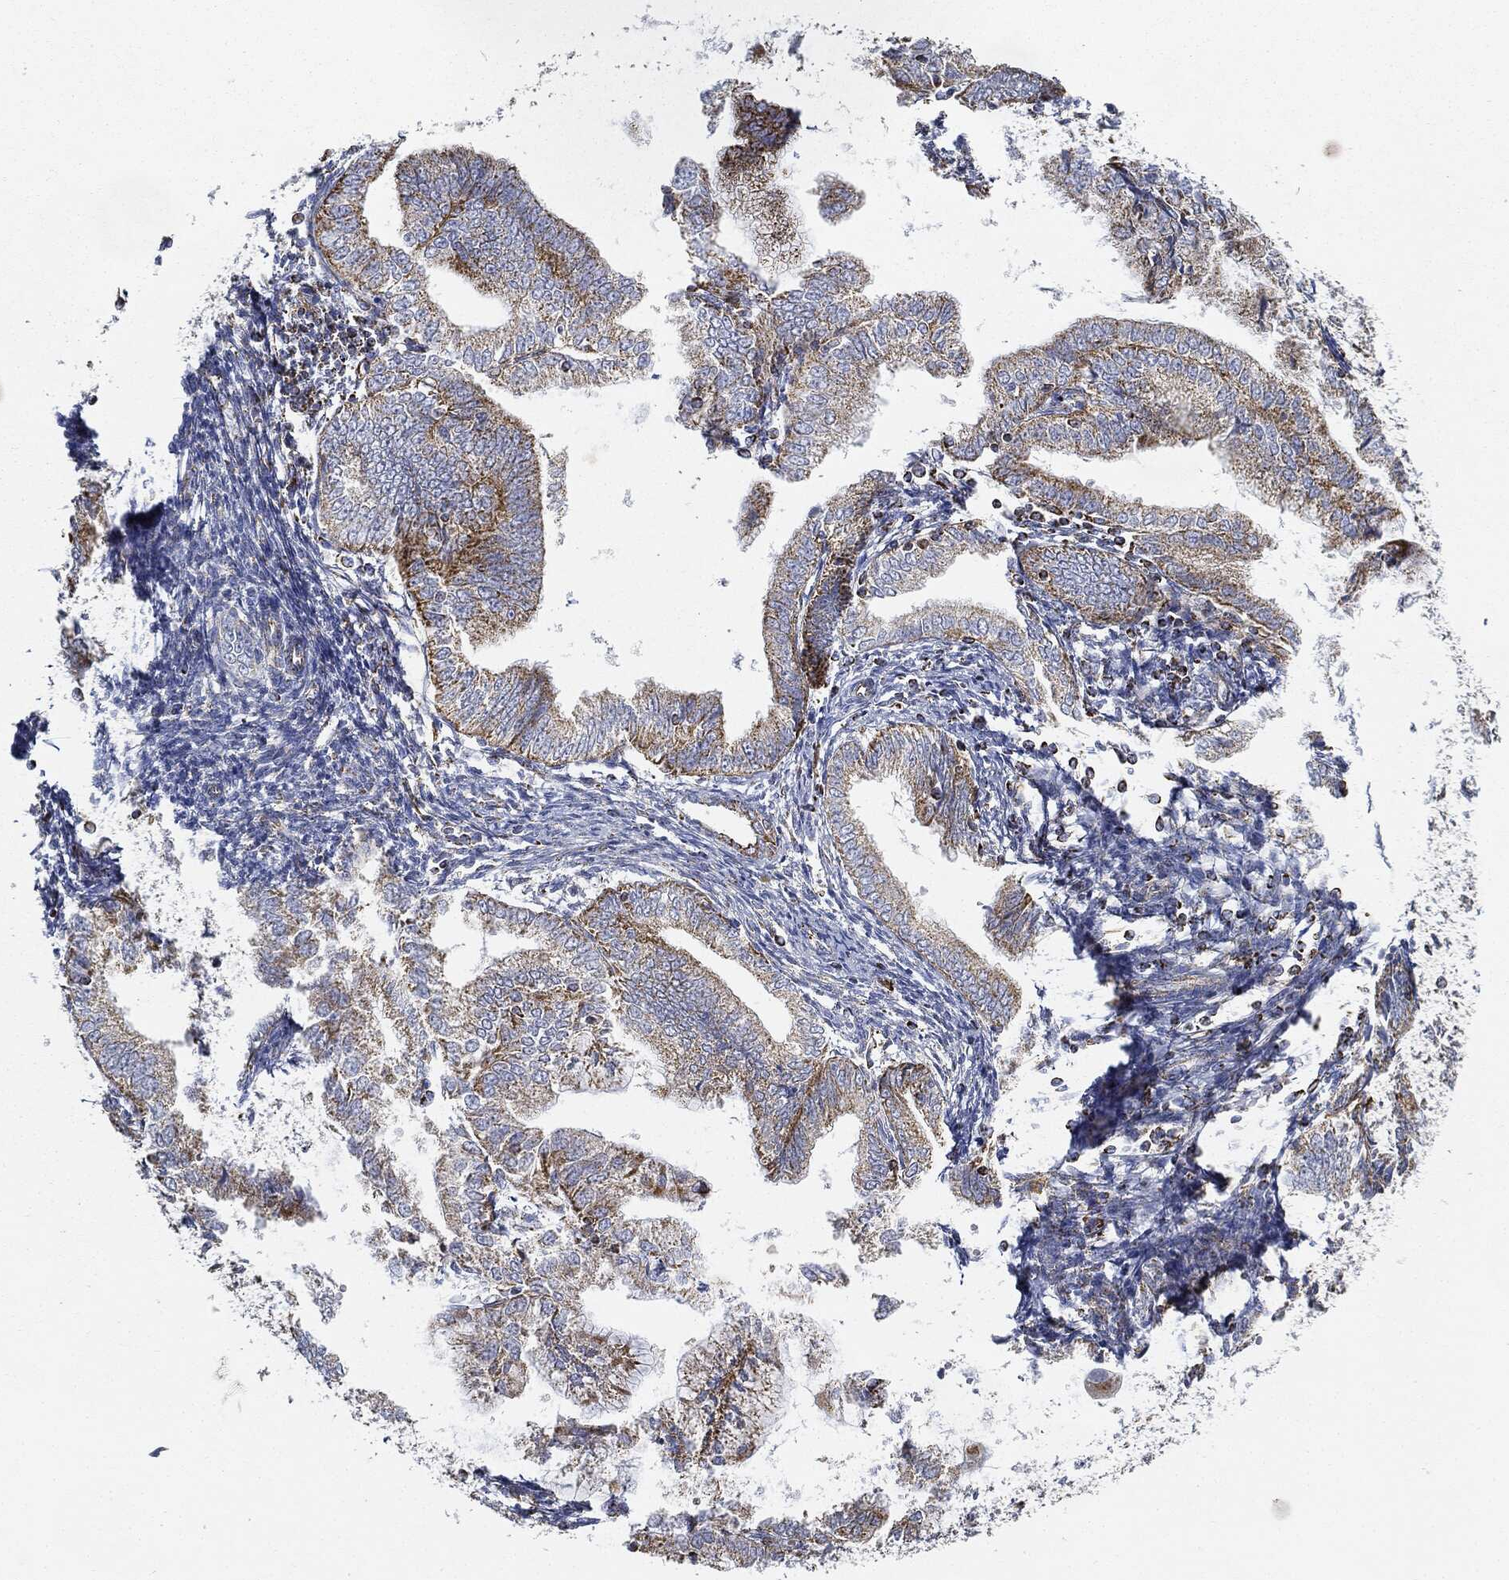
{"staining": {"intensity": "moderate", "quantity": "25%-75%", "location": "cytoplasmic/membranous"}, "tissue": "endometrial cancer", "cell_type": "Tumor cells", "image_type": "cancer", "snomed": [{"axis": "morphology", "description": "Adenocarcinoma, NOS"}, {"axis": "topography", "description": "Endometrium"}], "caption": "Tumor cells demonstrate medium levels of moderate cytoplasmic/membranous positivity in approximately 25%-75% of cells in human endometrial cancer (adenocarcinoma).", "gene": "CAPN15", "patient": {"sex": "female", "age": 56}}